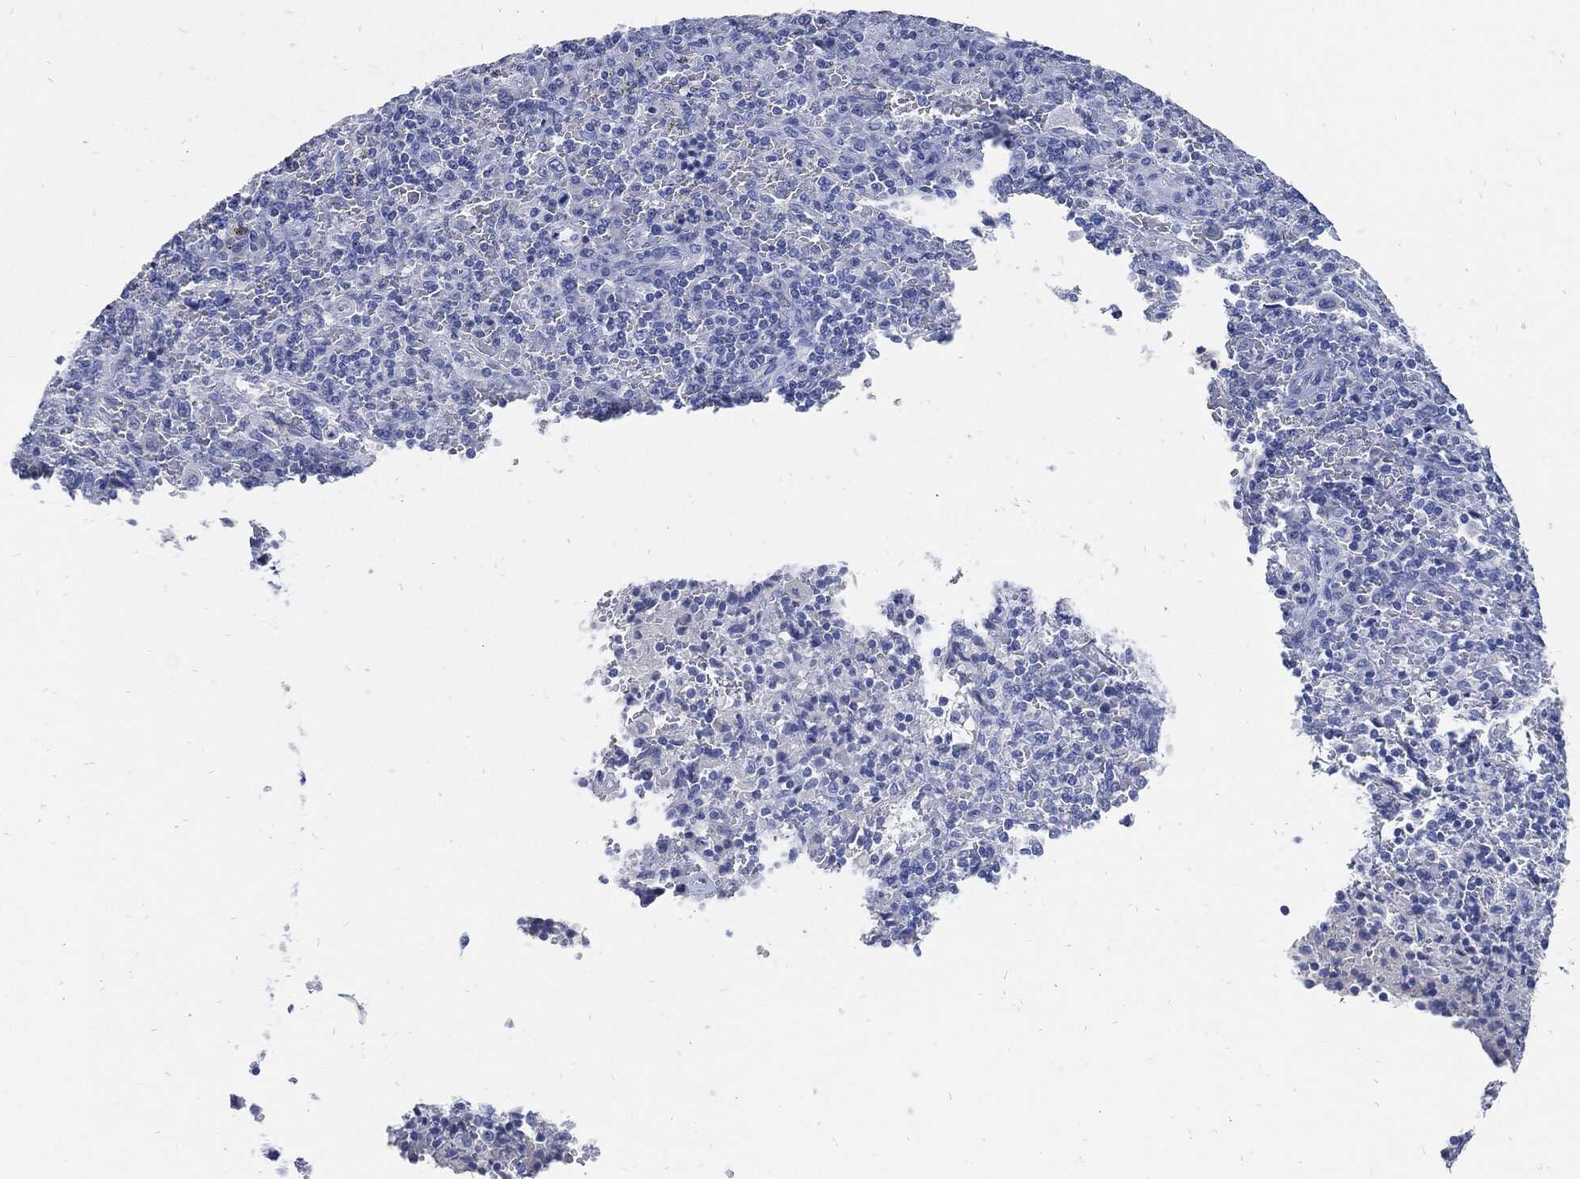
{"staining": {"intensity": "negative", "quantity": "none", "location": "none"}, "tissue": "lymphoma", "cell_type": "Tumor cells", "image_type": "cancer", "snomed": [{"axis": "morphology", "description": "Malignant lymphoma, non-Hodgkin's type, Low grade"}, {"axis": "topography", "description": "Spleen"}], "caption": "Malignant lymphoma, non-Hodgkin's type (low-grade) was stained to show a protein in brown. There is no significant expression in tumor cells.", "gene": "FABP4", "patient": {"sex": "male", "age": 62}}